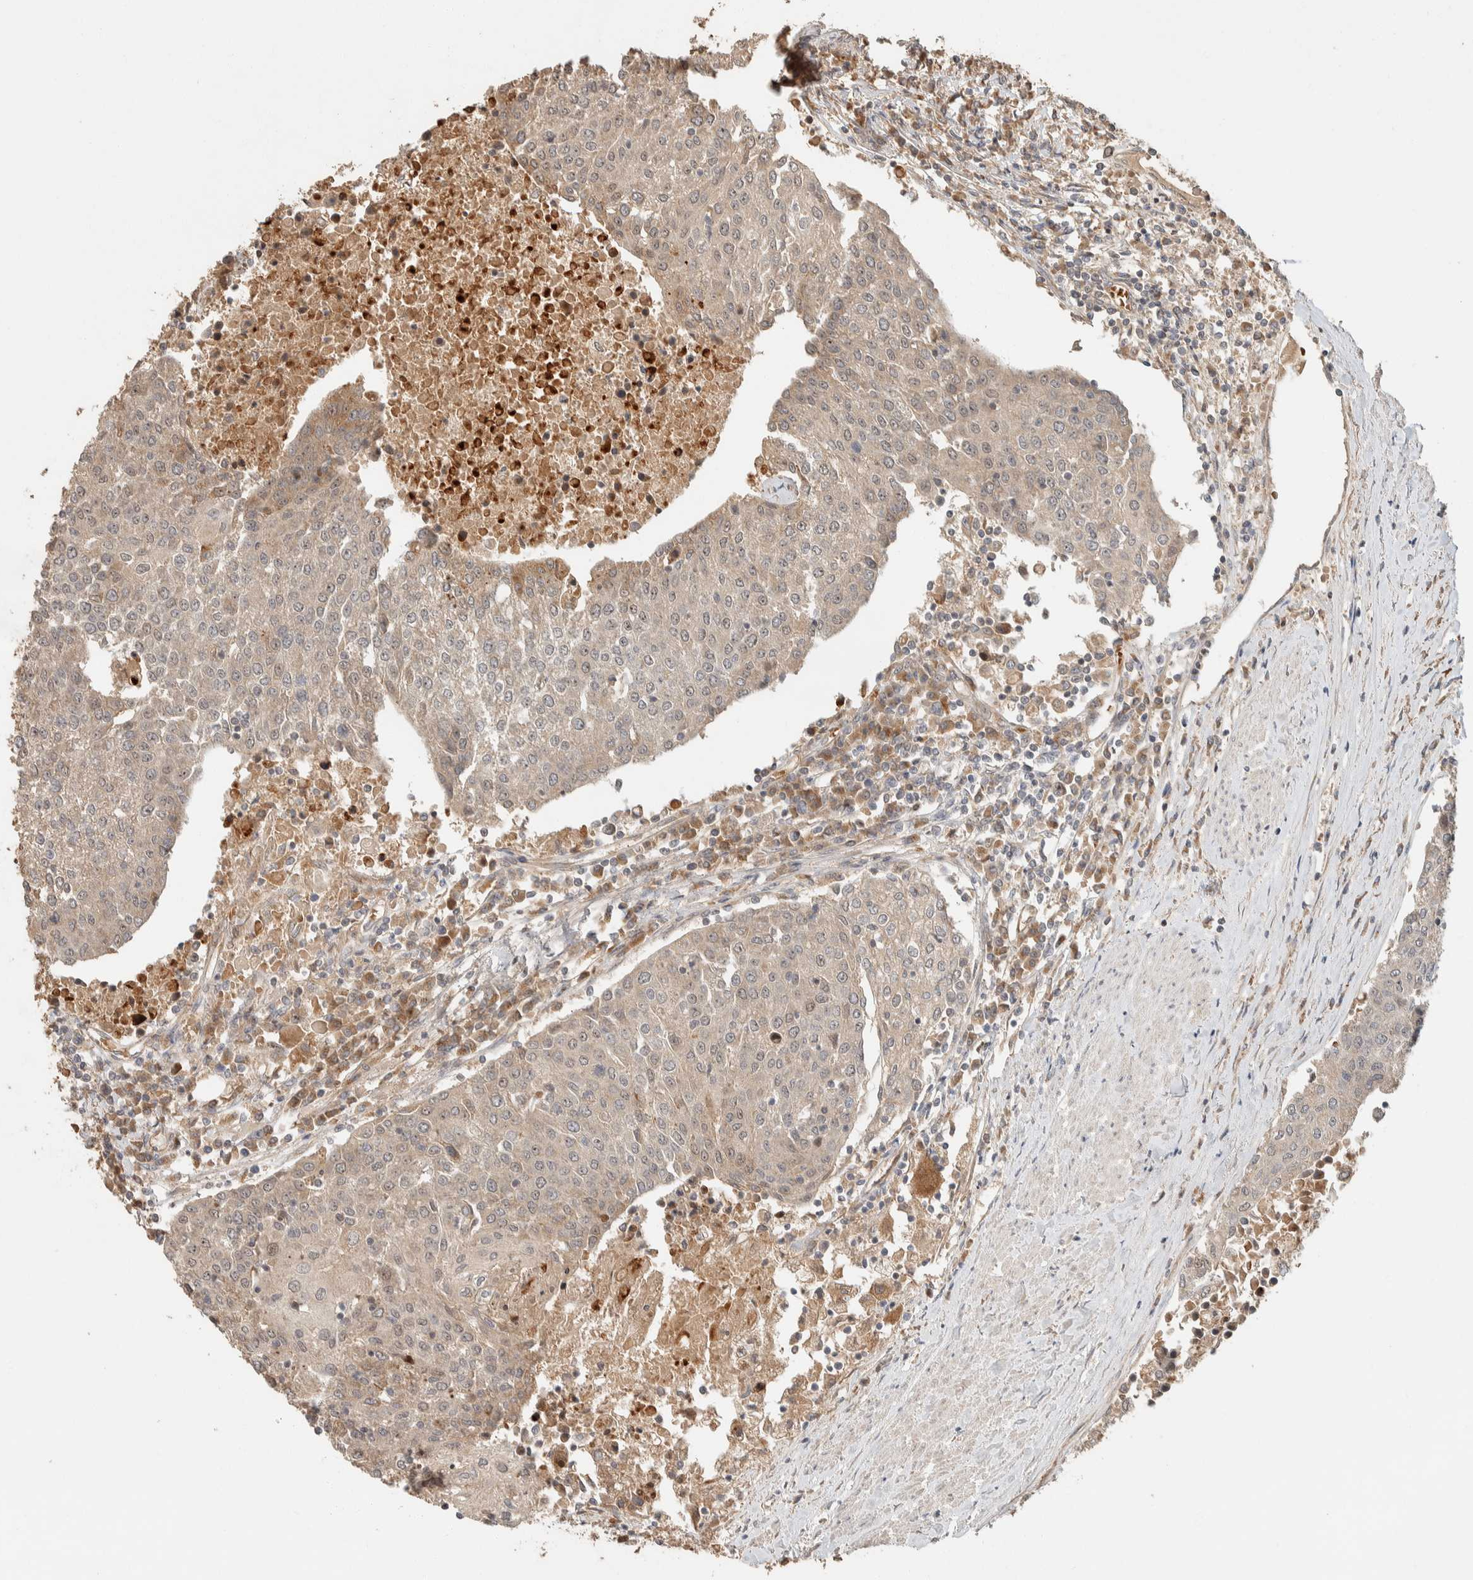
{"staining": {"intensity": "weak", "quantity": ">75%", "location": "cytoplasmic/membranous"}, "tissue": "urothelial cancer", "cell_type": "Tumor cells", "image_type": "cancer", "snomed": [{"axis": "morphology", "description": "Urothelial carcinoma, High grade"}, {"axis": "topography", "description": "Urinary bladder"}], "caption": "Urothelial cancer tissue shows weak cytoplasmic/membranous expression in approximately >75% of tumor cells, visualized by immunohistochemistry.", "gene": "ZBTB2", "patient": {"sex": "female", "age": 85}}